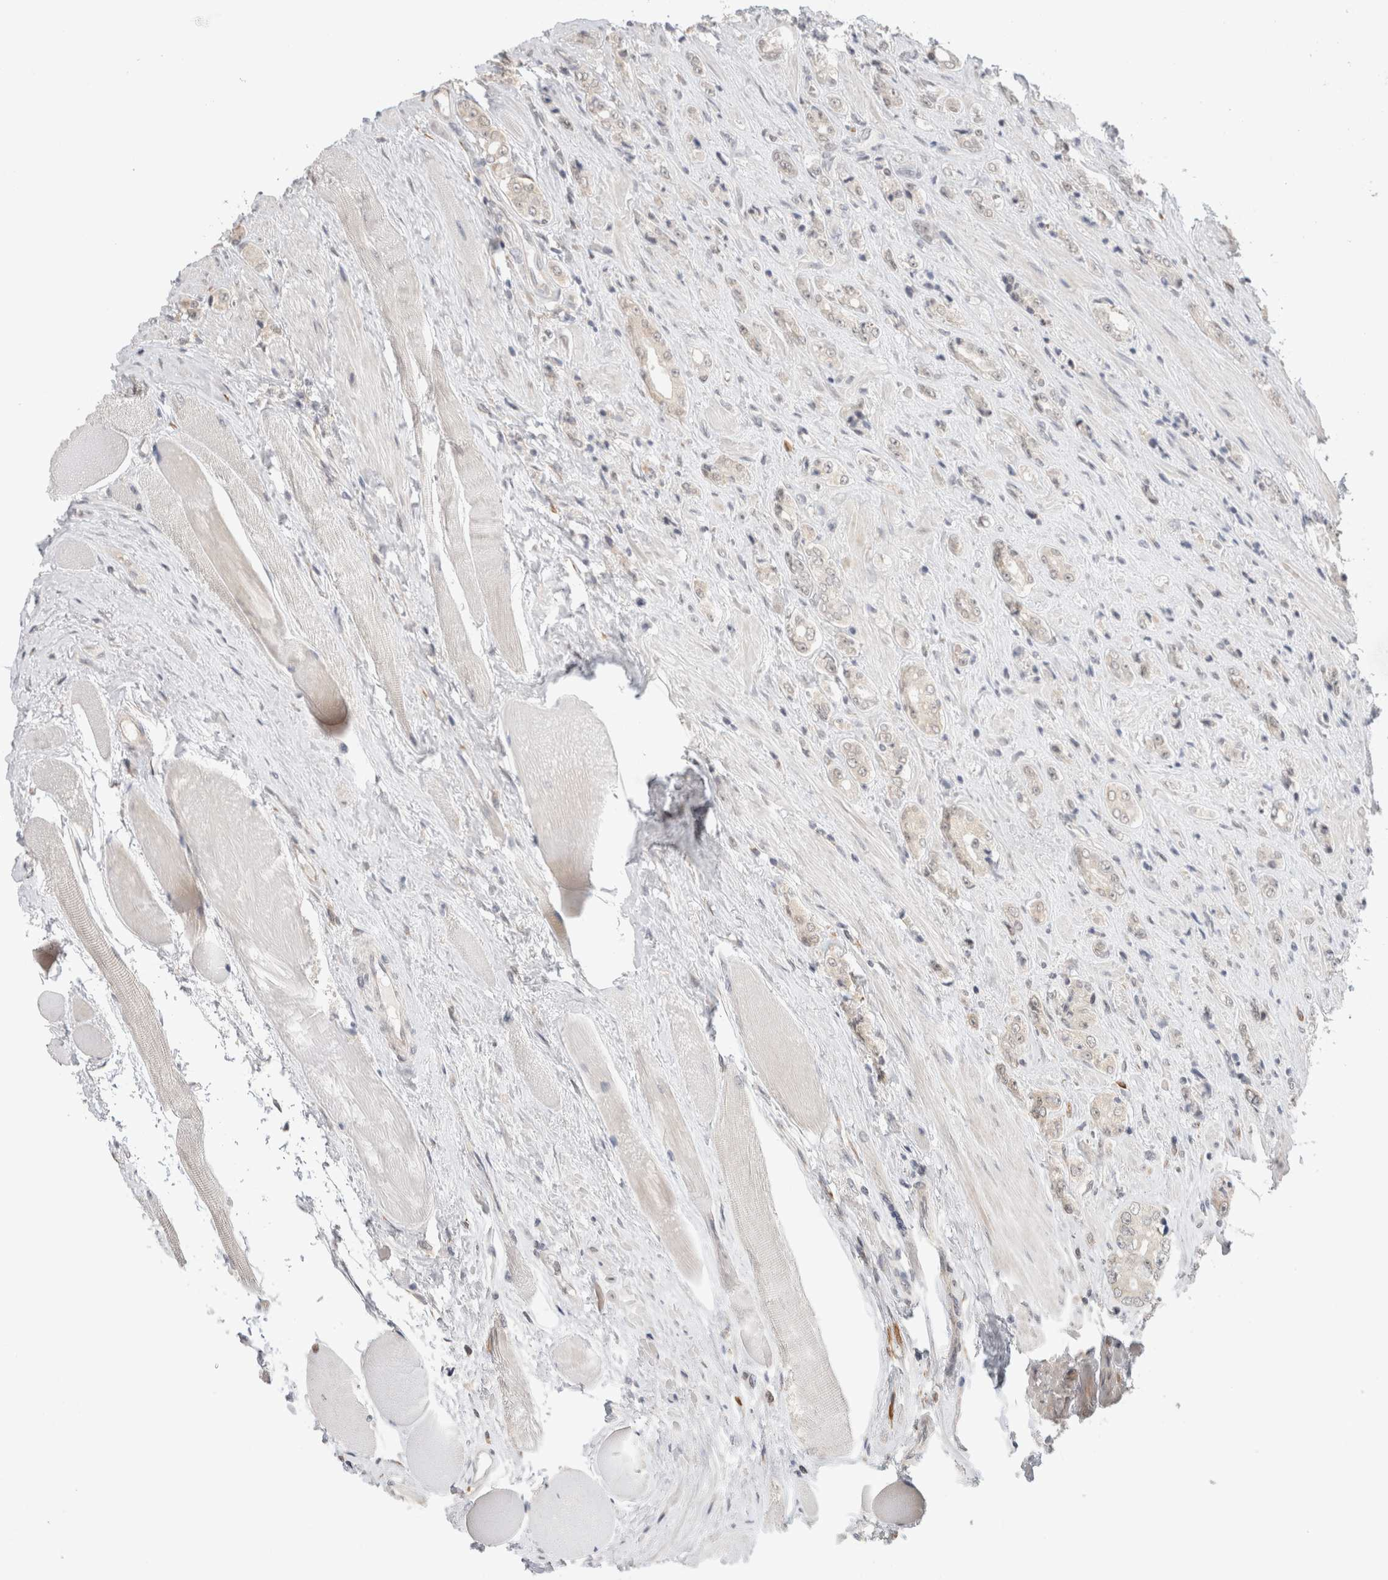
{"staining": {"intensity": "weak", "quantity": "<25%", "location": "nuclear"}, "tissue": "prostate cancer", "cell_type": "Tumor cells", "image_type": "cancer", "snomed": [{"axis": "morphology", "description": "Adenocarcinoma, High grade"}, {"axis": "topography", "description": "Prostate"}], "caption": "There is no significant positivity in tumor cells of prostate cancer (high-grade adenocarcinoma).", "gene": "HDLBP", "patient": {"sex": "male", "age": 61}}